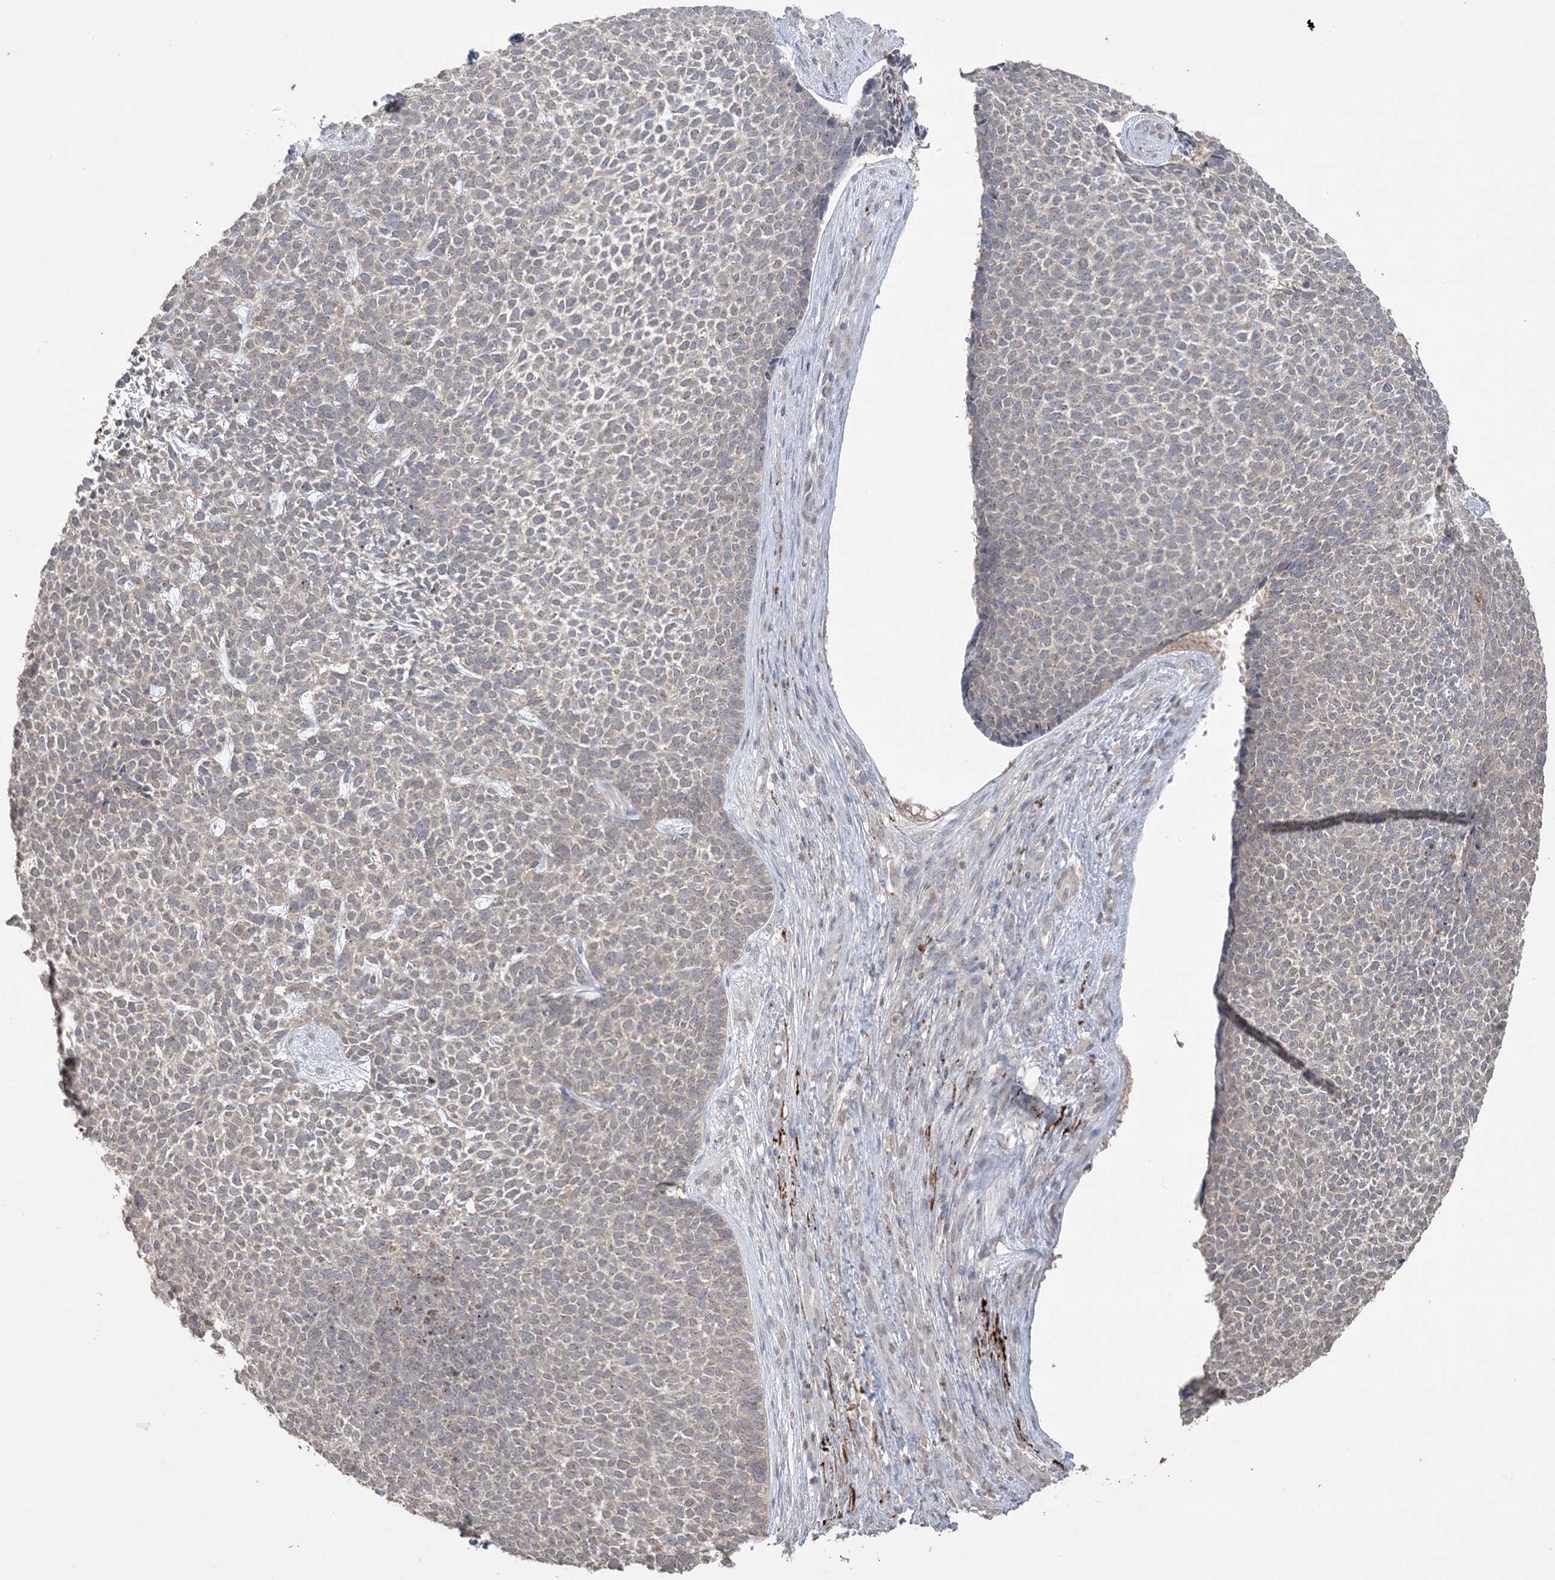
{"staining": {"intensity": "weak", "quantity": "25%-75%", "location": "cytoplasmic/membranous"}, "tissue": "skin cancer", "cell_type": "Tumor cells", "image_type": "cancer", "snomed": [{"axis": "morphology", "description": "Basal cell carcinoma"}, {"axis": "topography", "description": "Skin"}], "caption": "Protein expression by IHC exhibits weak cytoplasmic/membranous expression in approximately 25%-75% of tumor cells in skin basal cell carcinoma.", "gene": "XRN1", "patient": {"sex": "female", "age": 84}}